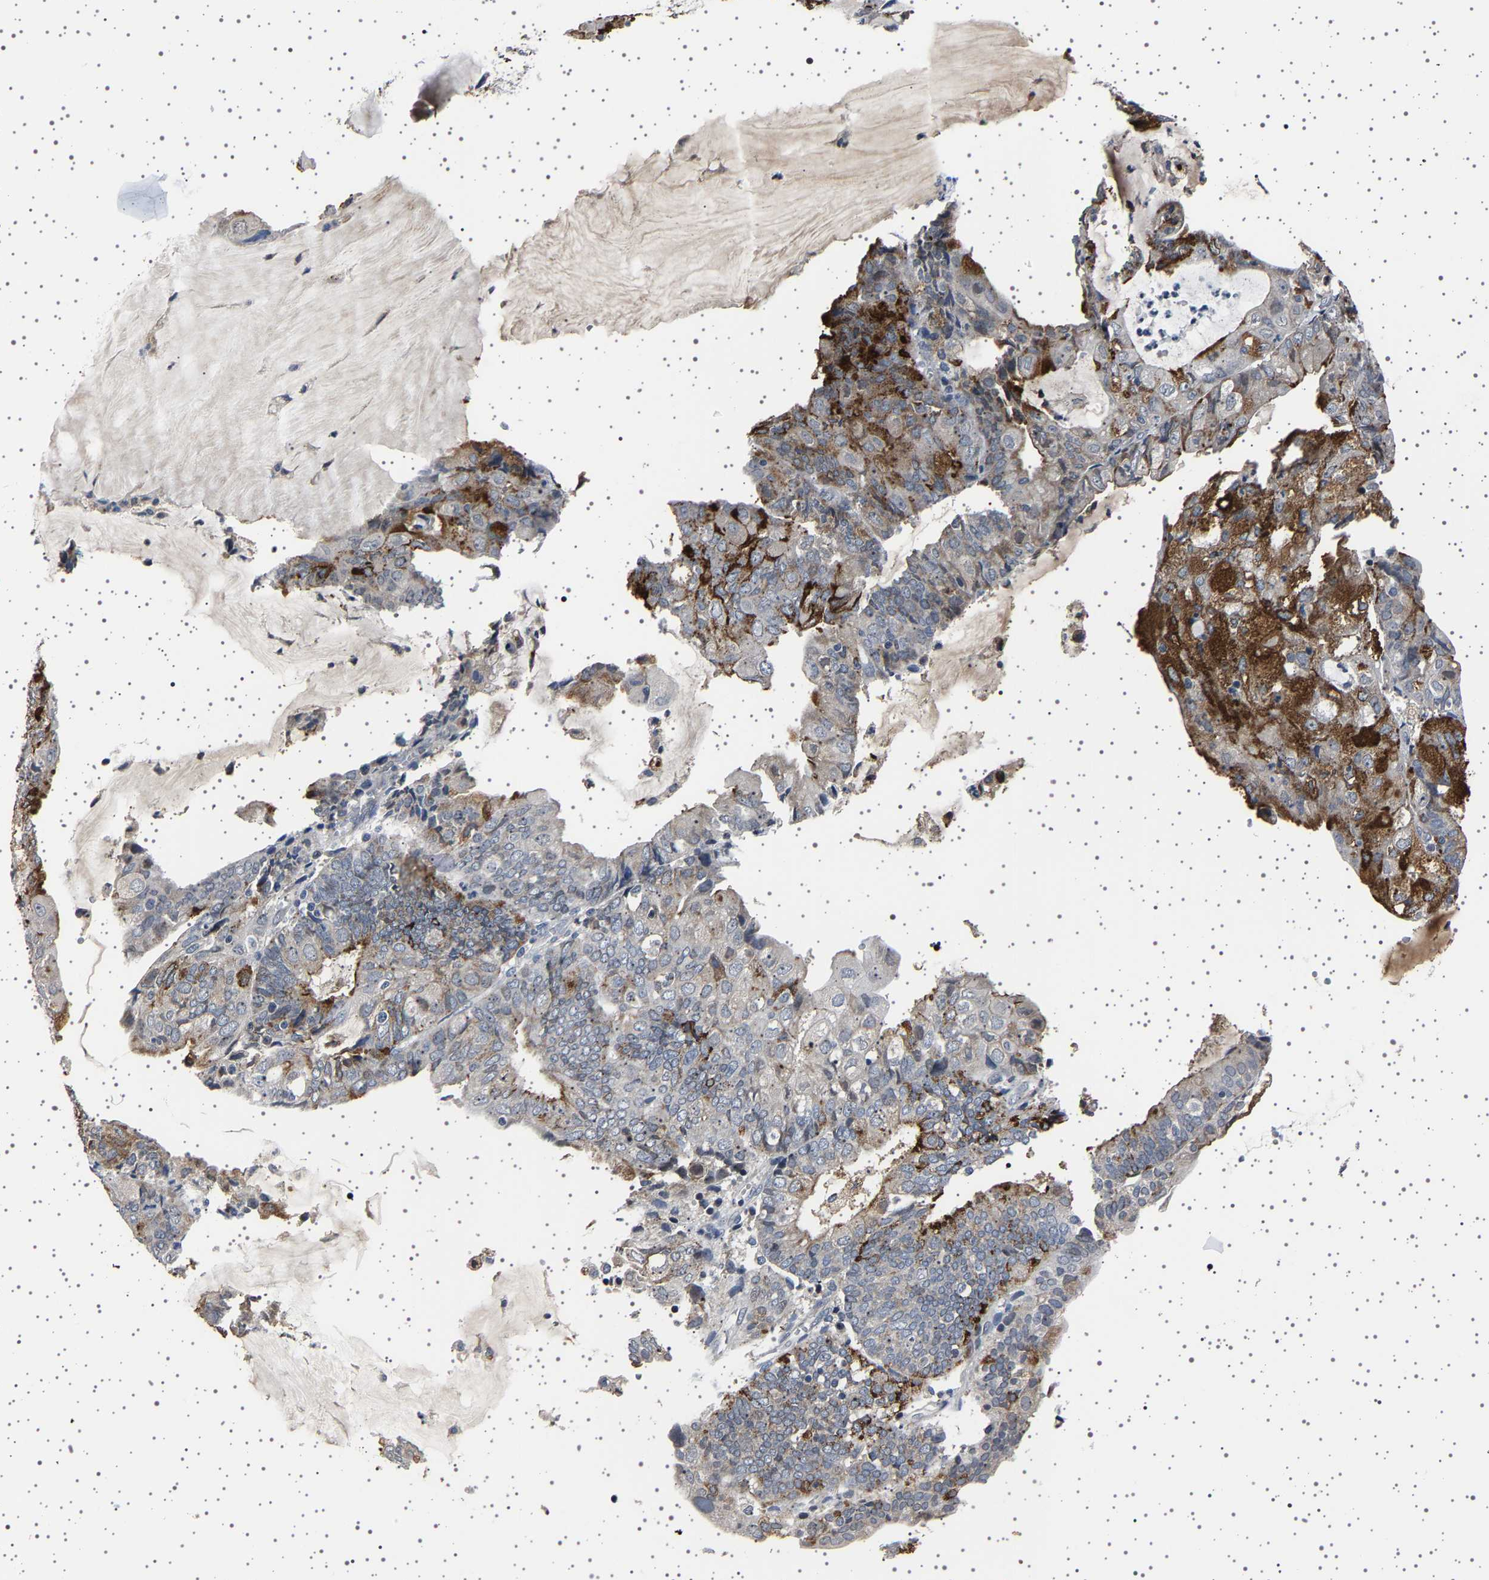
{"staining": {"intensity": "strong", "quantity": "25%-75%", "location": "cytoplasmic/membranous"}, "tissue": "endometrial cancer", "cell_type": "Tumor cells", "image_type": "cancer", "snomed": [{"axis": "morphology", "description": "Adenocarcinoma, NOS"}, {"axis": "topography", "description": "Endometrium"}], "caption": "Tumor cells exhibit high levels of strong cytoplasmic/membranous expression in approximately 25%-75% of cells in adenocarcinoma (endometrial). Nuclei are stained in blue.", "gene": "IL10RB", "patient": {"sex": "female", "age": 81}}